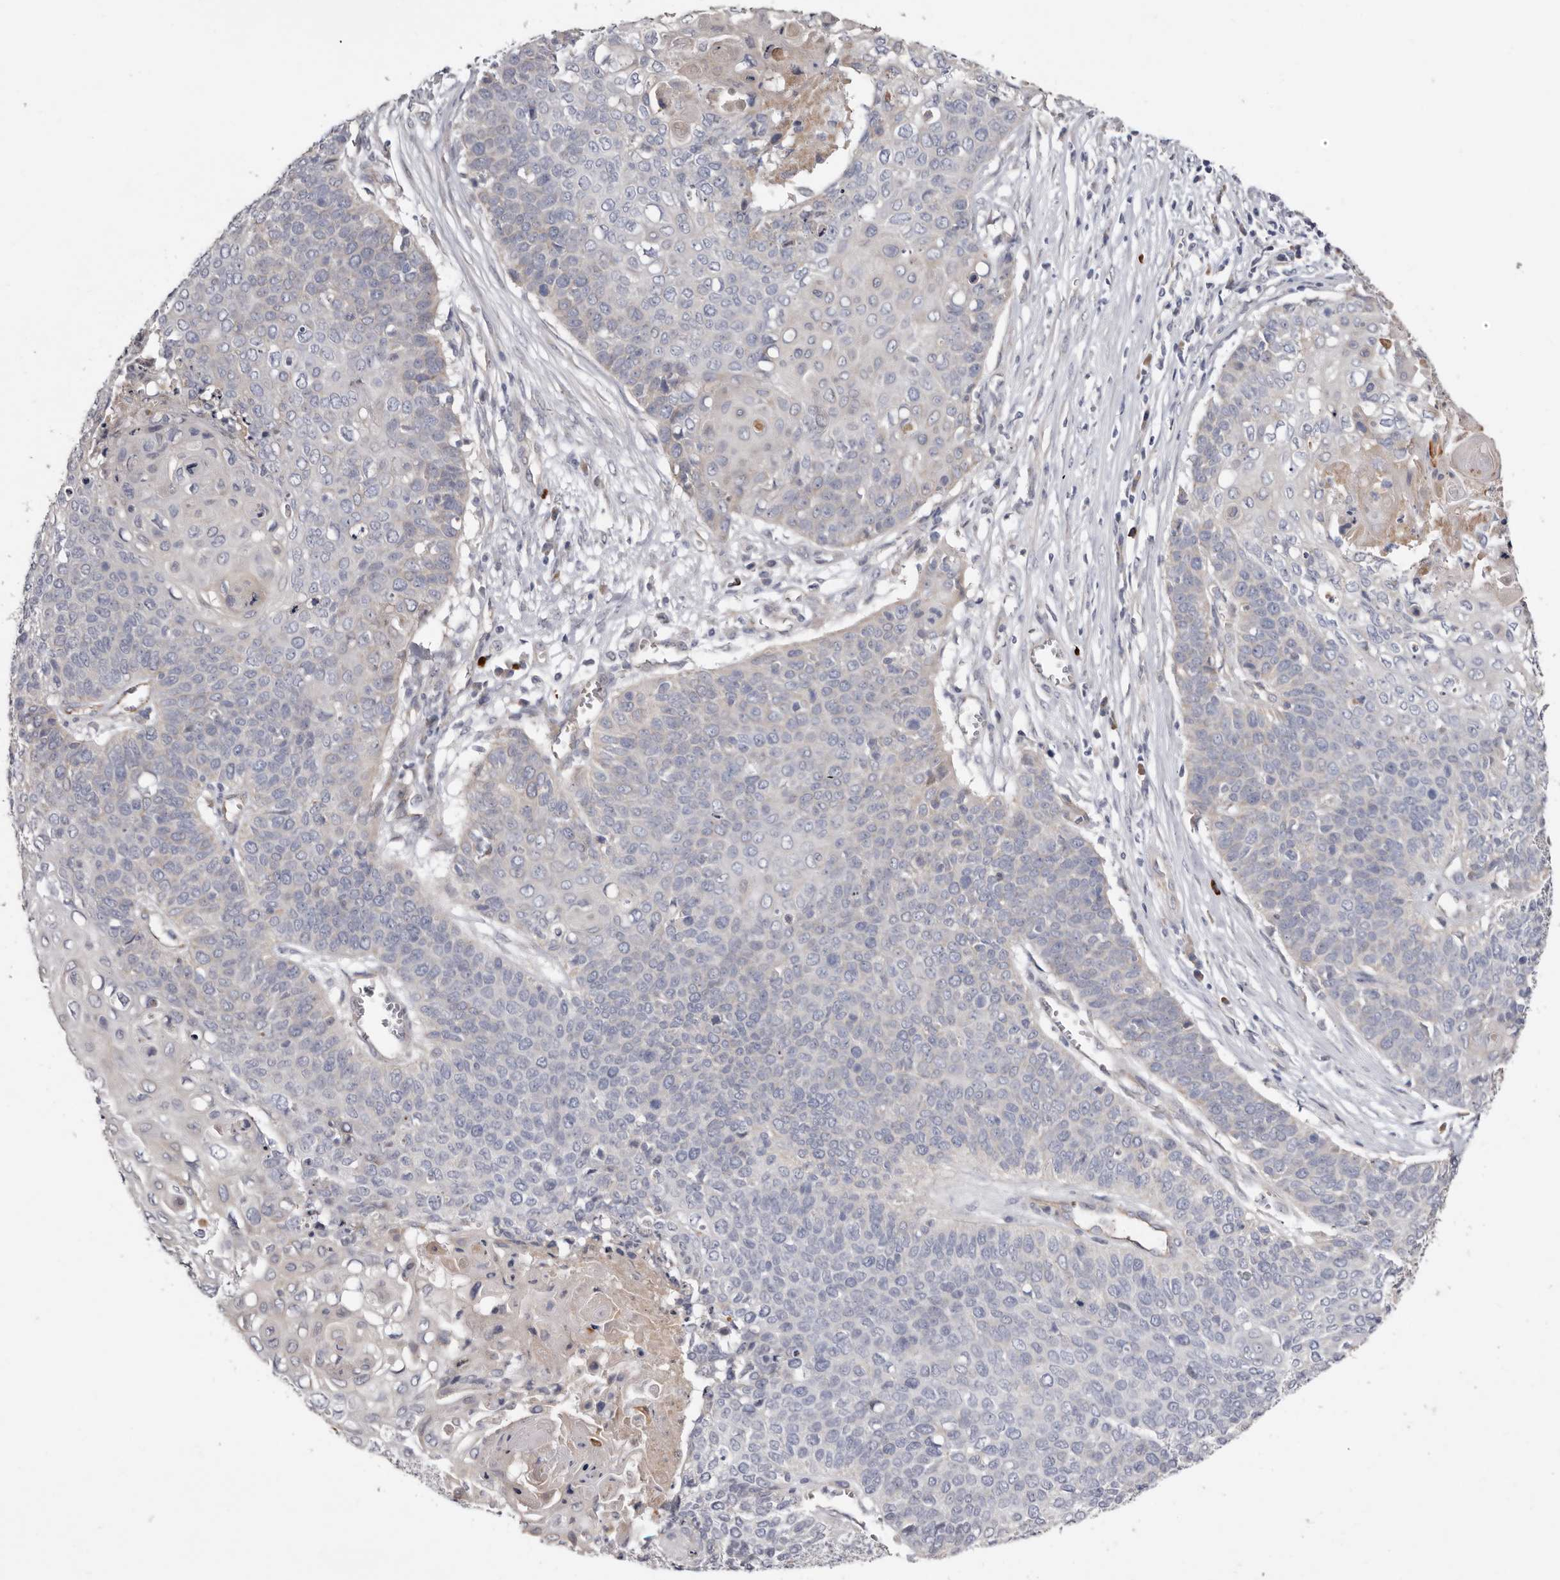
{"staining": {"intensity": "negative", "quantity": "none", "location": "none"}, "tissue": "cervical cancer", "cell_type": "Tumor cells", "image_type": "cancer", "snomed": [{"axis": "morphology", "description": "Squamous cell carcinoma, NOS"}, {"axis": "topography", "description": "Cervix"}], "caption": "Immunohistochemical staining of human squamous cell carcinoma (cervical) reveals no significant expression in tumor cells. (DAB (3,3'-diaminobenzidine) IHC with hematoxylin counter stain).", "gene": "SPTA1", "patient": {"sex": "female", "age": 39}}